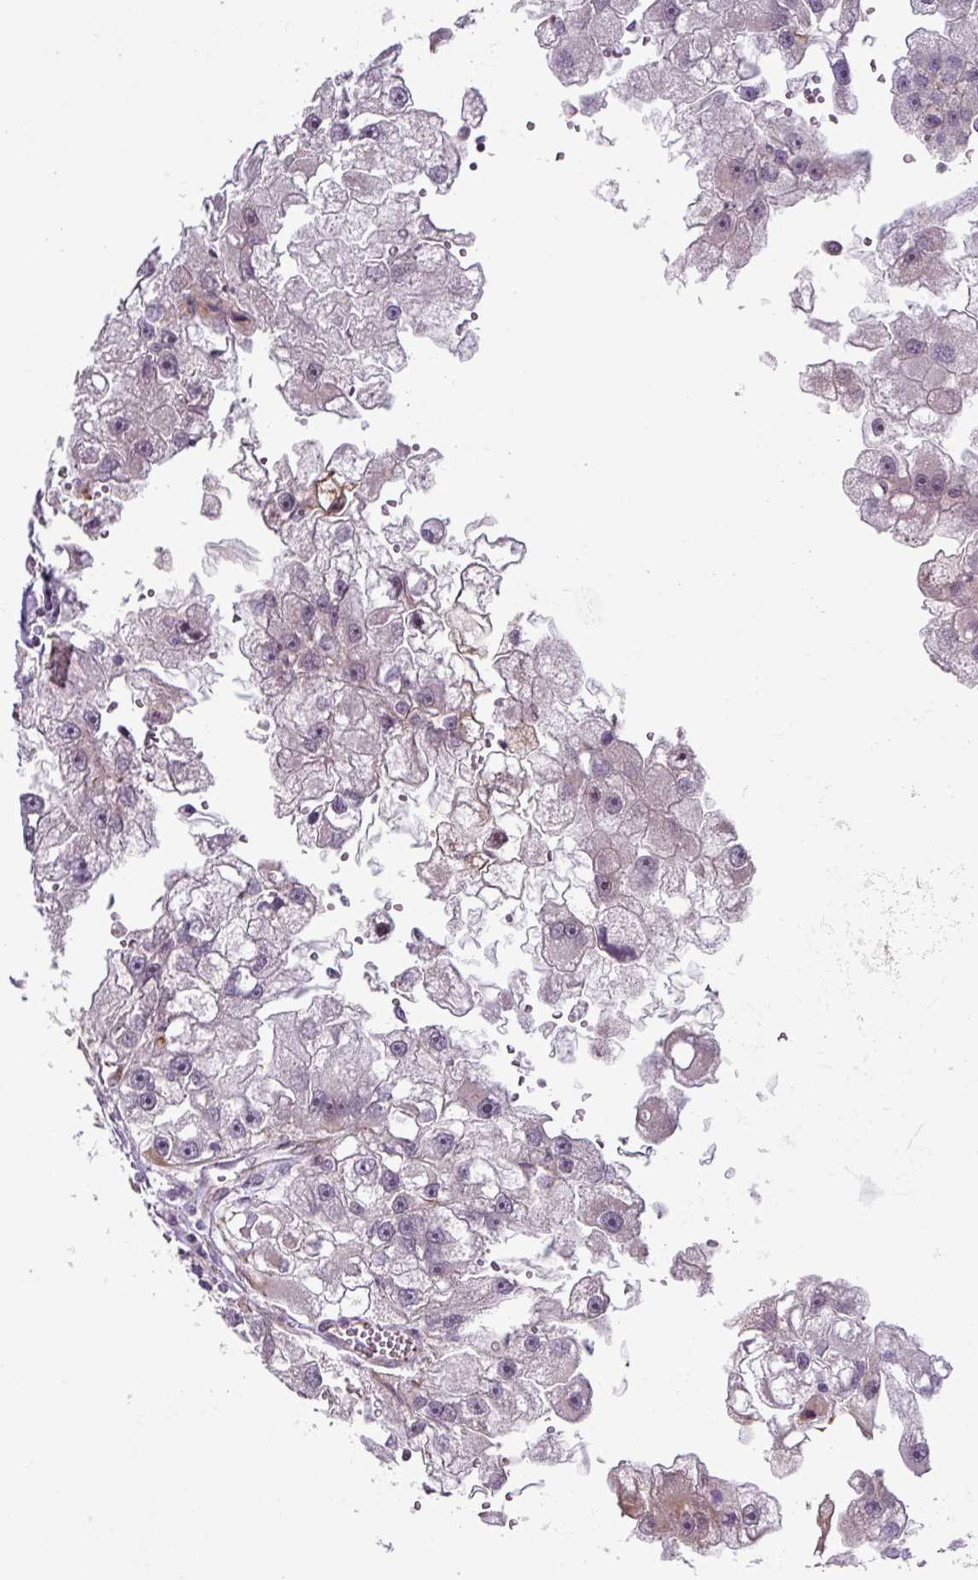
{"staining": {"intensity": "negative", "quantity": "none", "location": "none"}, "tissue": "renal cancer", "cell_type": "Tumor cells", "image_type": "cancer", "snomed": [{"axis": "morphology", "description": "Adenocarcinoma, NOS"}, {"axis": "topography", "description": "Kidney"}], "caption": "DAB immunohistochemical staining of human renal adenocarcinoma displays no significant staining in tumor cells.", "gene": "CHD3", "patient": {"sex": "male", "age": 63}}